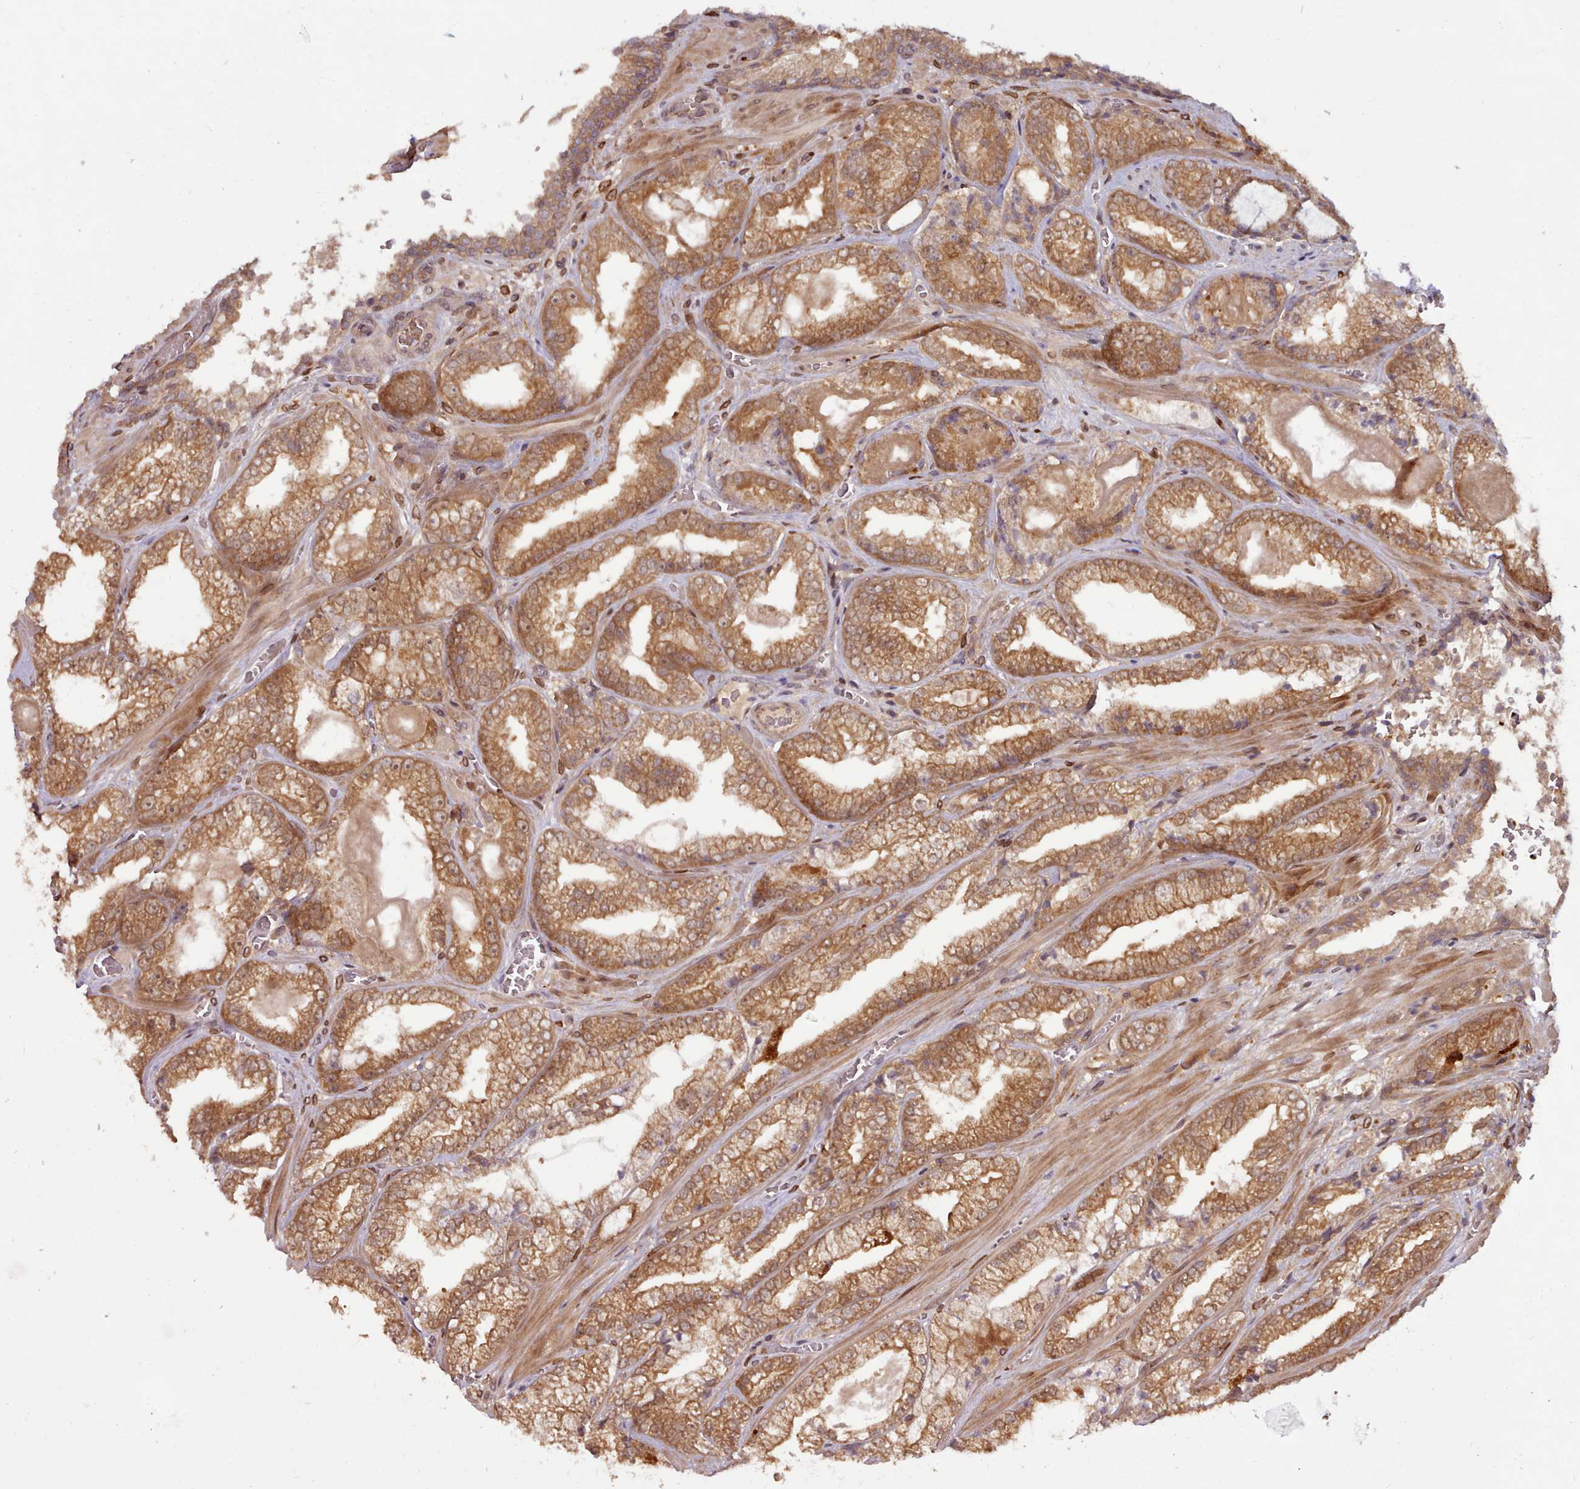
{"staining": {"intensity": "moderate", "quantity": ">75%", "location": "cytoplasmic/membranous"}, "tissue": "prostate cancer", "cell_type": "Tumor cells", "image_type": "cancer", "snomed": [{"axis": "morphology", "description": "Adenocarcinoma, Low grade"}, {"axis": "topography", "description": "Prostate"}], "caption": "IHC of prostate cancer exhibits medium levels of moderate cytoplasmic/membranous expression in about >75% of tumor cells.", "gene": "UBE2G1", "patient": {"sex": "male", "age": 57}}